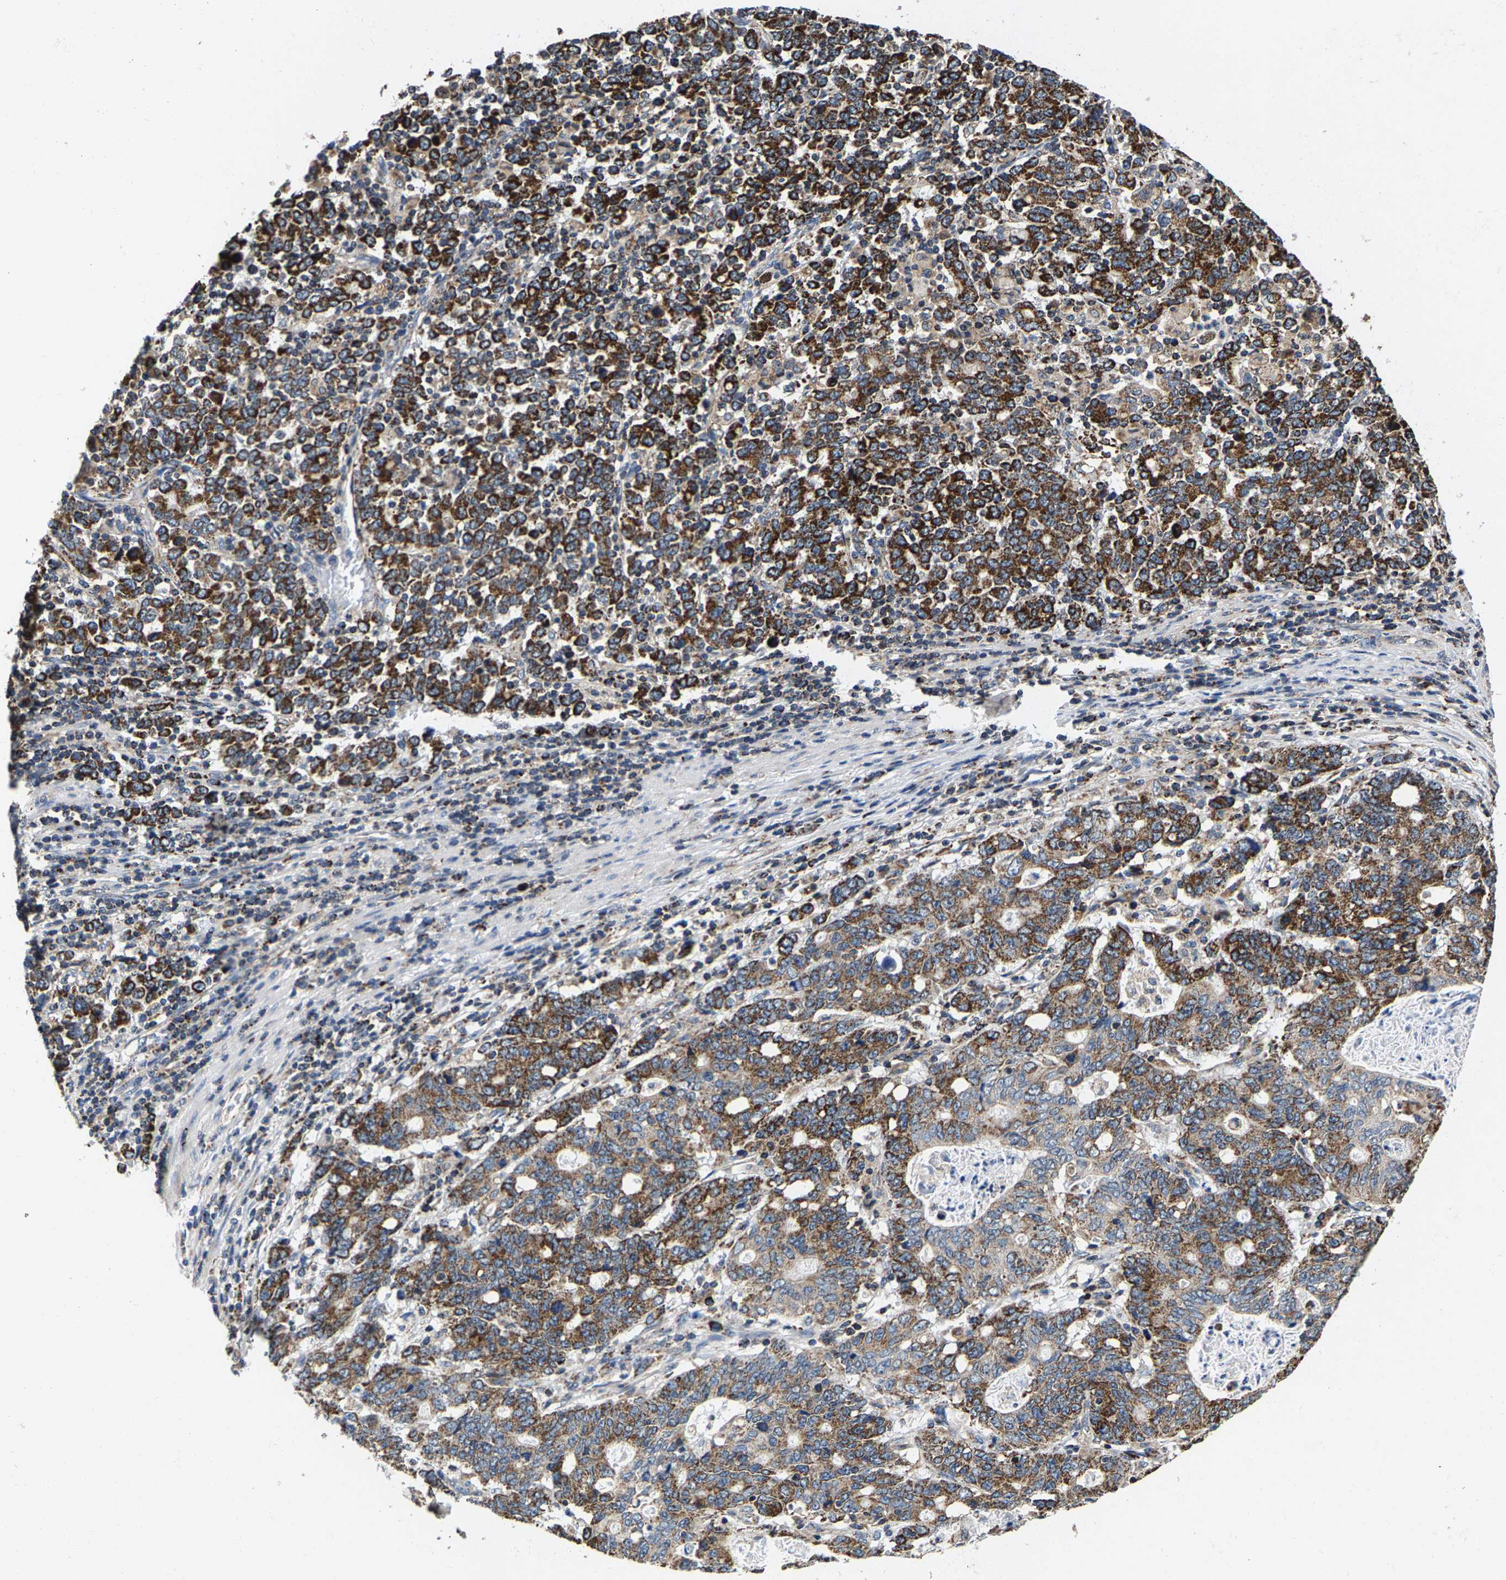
{"staining": {"intensity": "strong", "quantity": ">75%", "location": "cytoplasmic/membranous"}, "tissue": "stomach cancer", "cell_type": "Tumor cells", "image_type": "cancer", "snomed": [{"axis": "morphology", "description": "Adenocarcinoma, NOS"}, {"axis": "topography", "description": "Stomach, upper"}], "caption": "Tumor cells display high levels of strong cytoplasmic/membranous staining in approximately >75% of cells in human stomach cancer.", "gene": "SHMT2", "patient": {"sex": "male", "age": 69}}